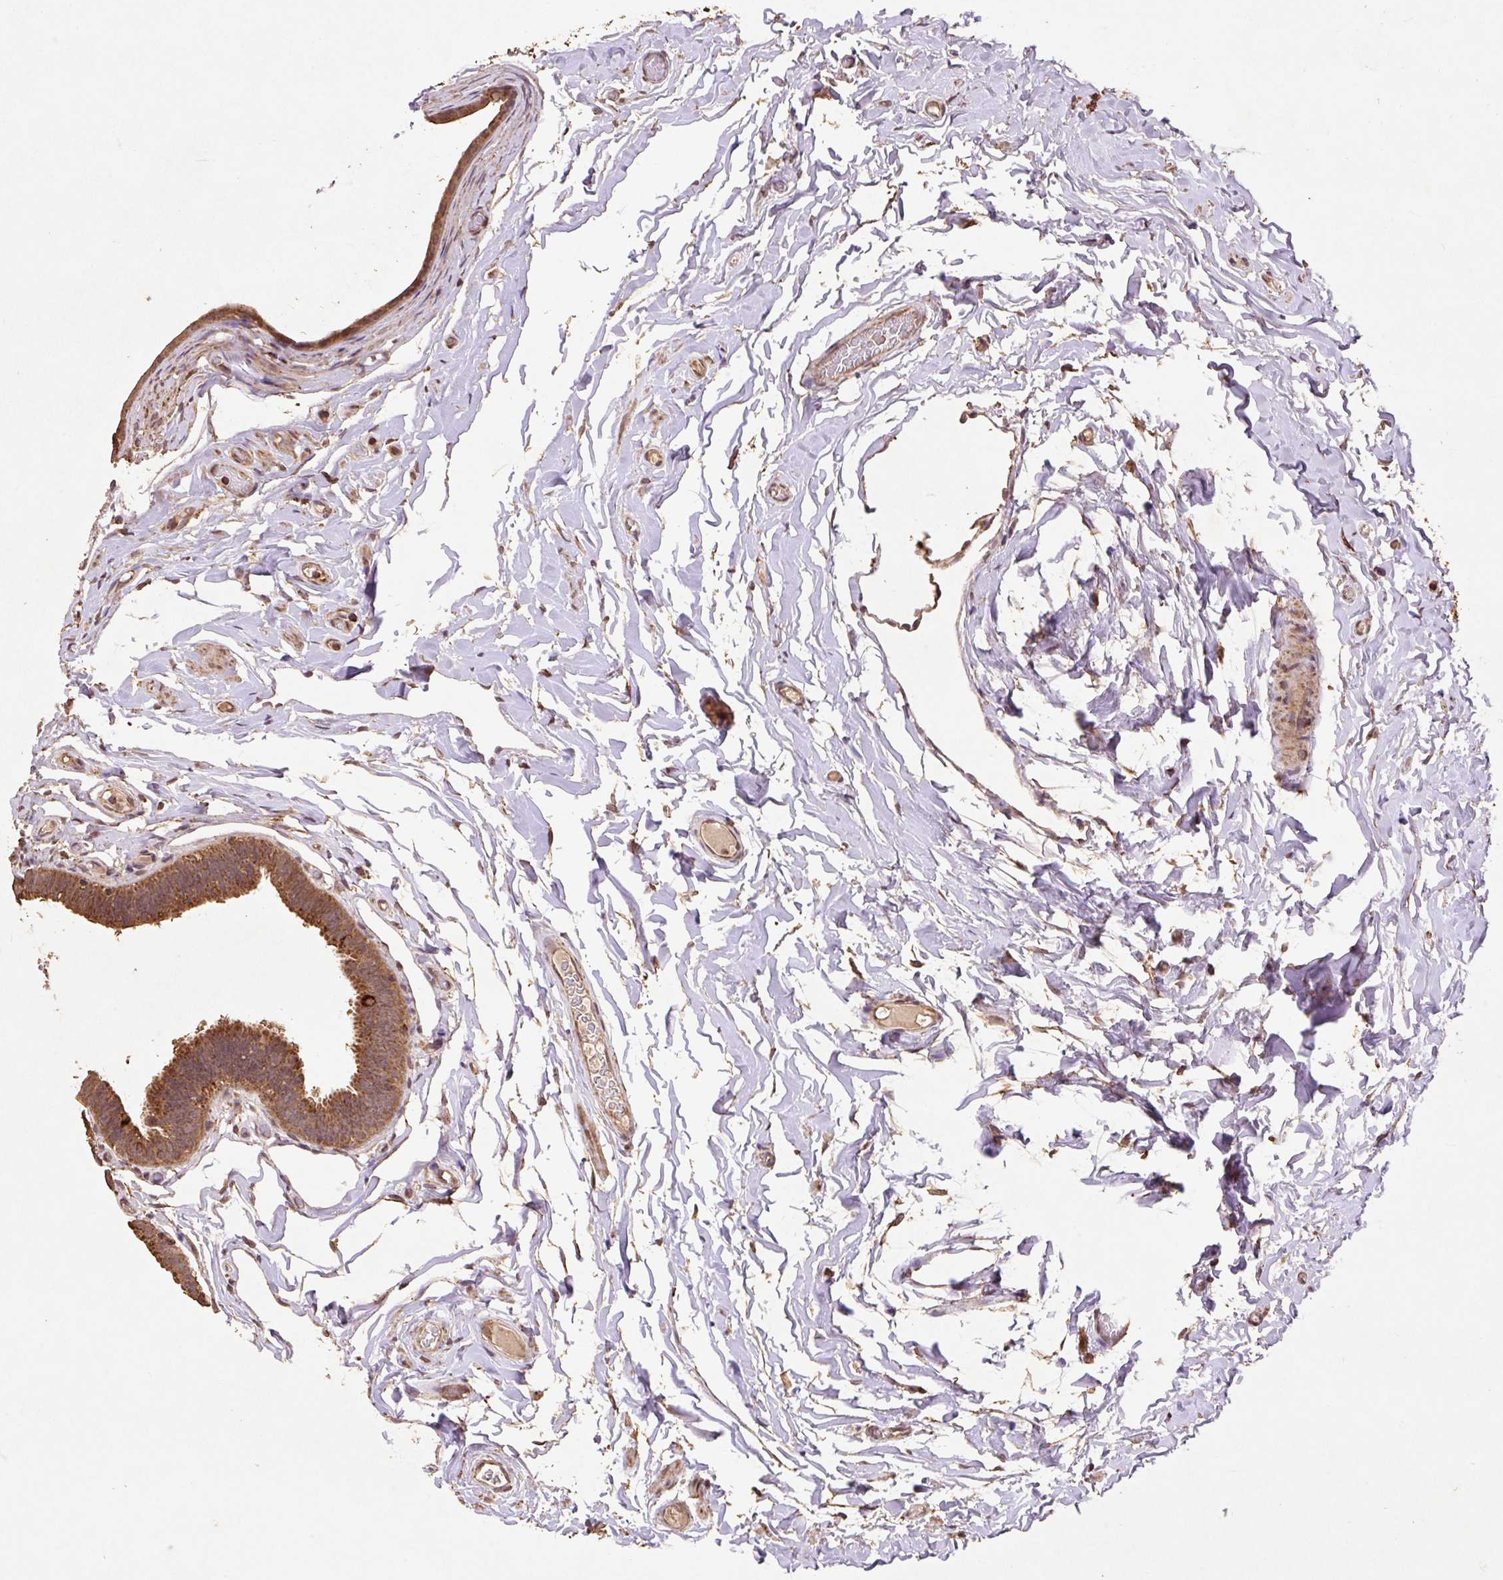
{"staining": {"intensity": "moderate", "quantity": ">75%", "location": "cytoplasmic/membranous"}, "tissue": "epididymis", "cell_type": "Glandular cells", "image_type": "normal", "snomed": [{"axis": "morphology", "description": "Normal tissue, NOS"}, {"axis": "morphology", "description": "Carcinoma, Embryonal, NOS"}, {"axis": "topography", "description": "Testis"}, {"axis": "topography", "description": "Epididymis"}], "caption": "This image exhibits IHC staining of unremarkable epididymis, with medium moderate cytoplasmic/membranous expression in about >75% of glandular cells.", "gene": "ATP5F1A", "patient": {"sex": "male", "age": 36}}